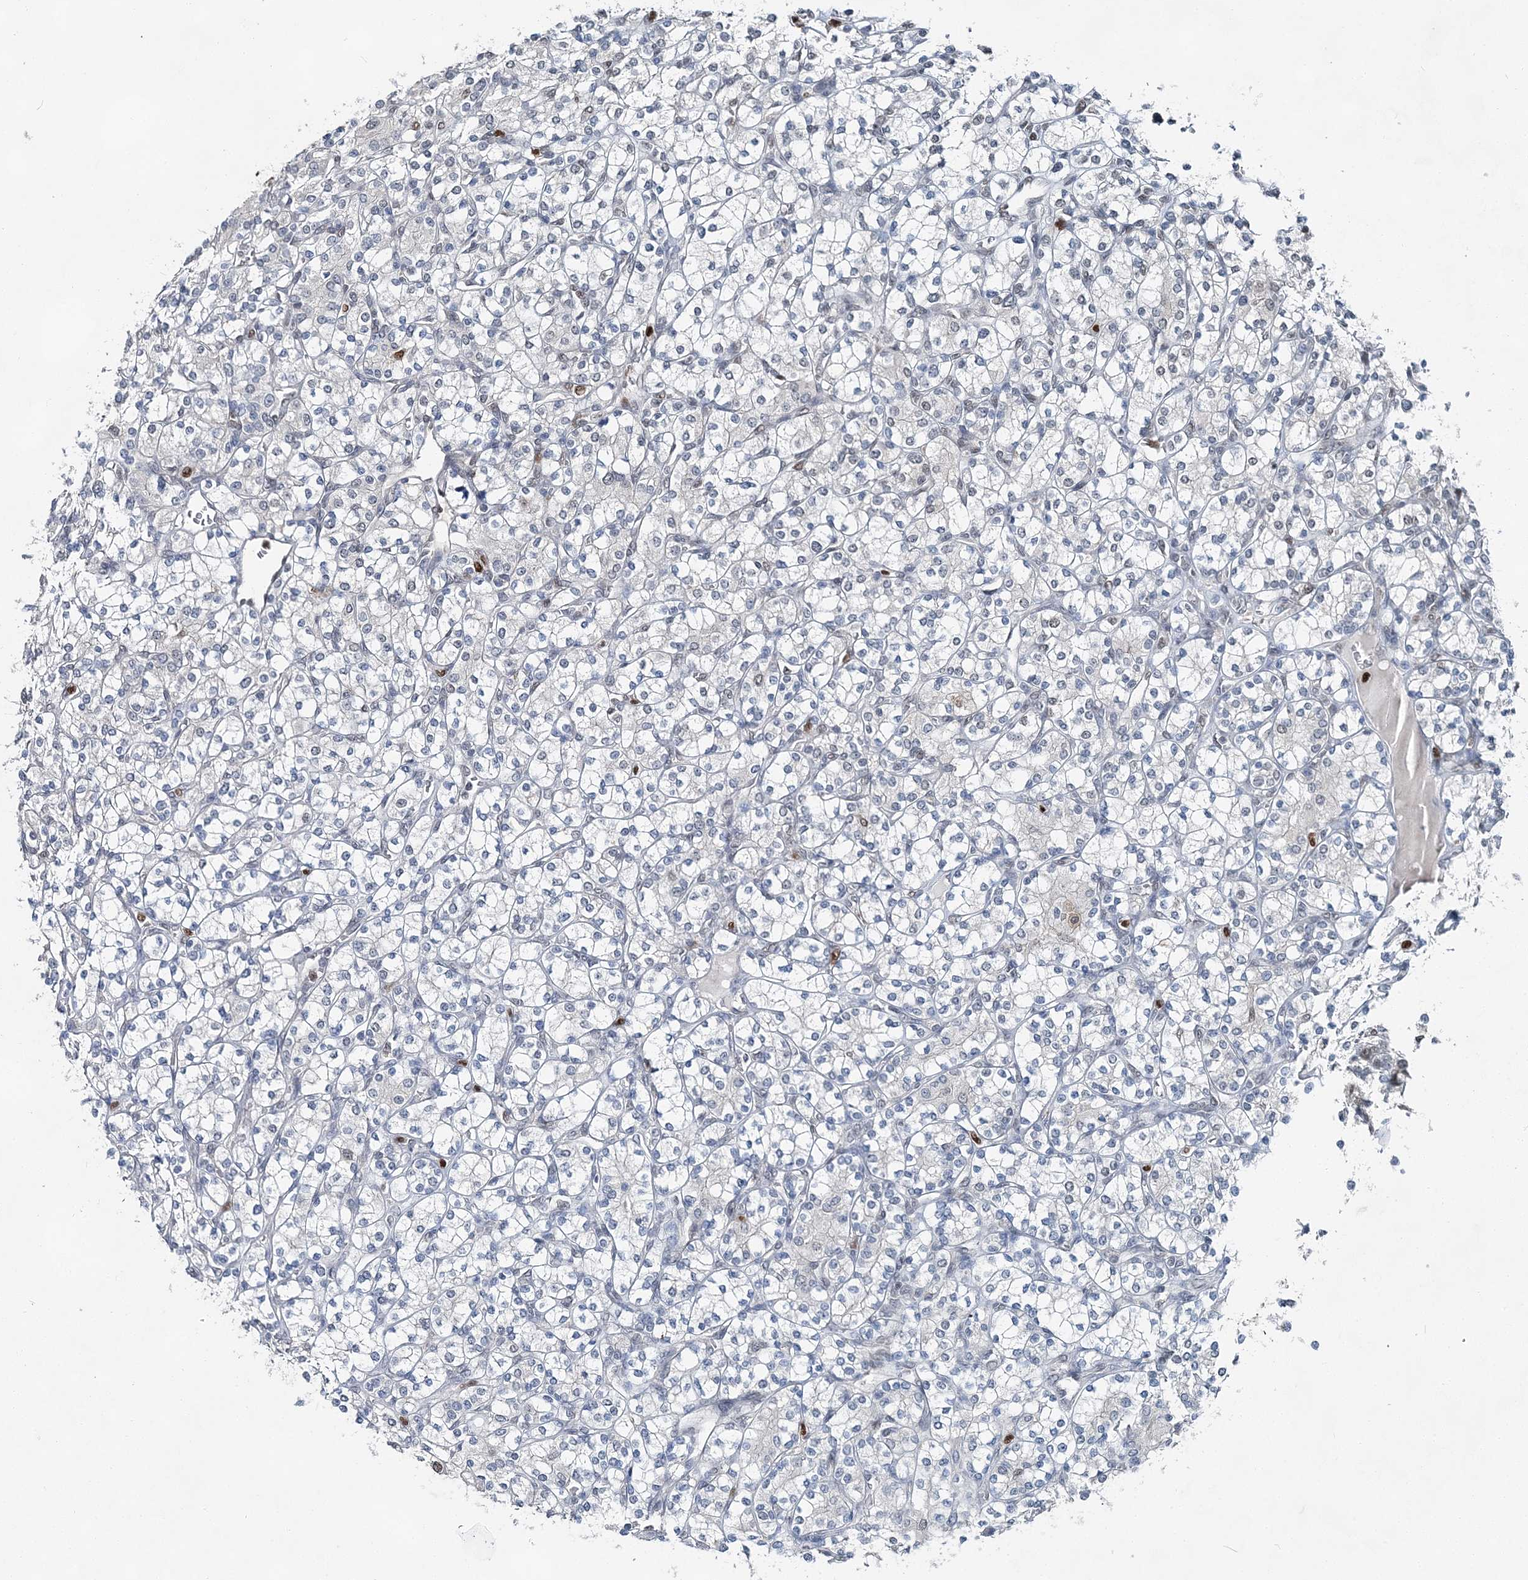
{"staining": {"intensity": "negative", "quantity": "none", "location": "none"}, "tissue": "renal cancer", "cell_type": "Tumor cells", "image_type": "cancer", "snomed": [{"axis": "morphology", "description": "Adenocarcinoma, NOS"}, {"axis": "topography", "description": "Kidney"}], "caption": "Immunohistochemistry (IHC) micrograph of renal cancer (adenocarcinoma) stained for a protein (brown), which displays no expression in tumor cells.", "gene": "HAT1", "patient": {"sex": "male", "age": 77}}